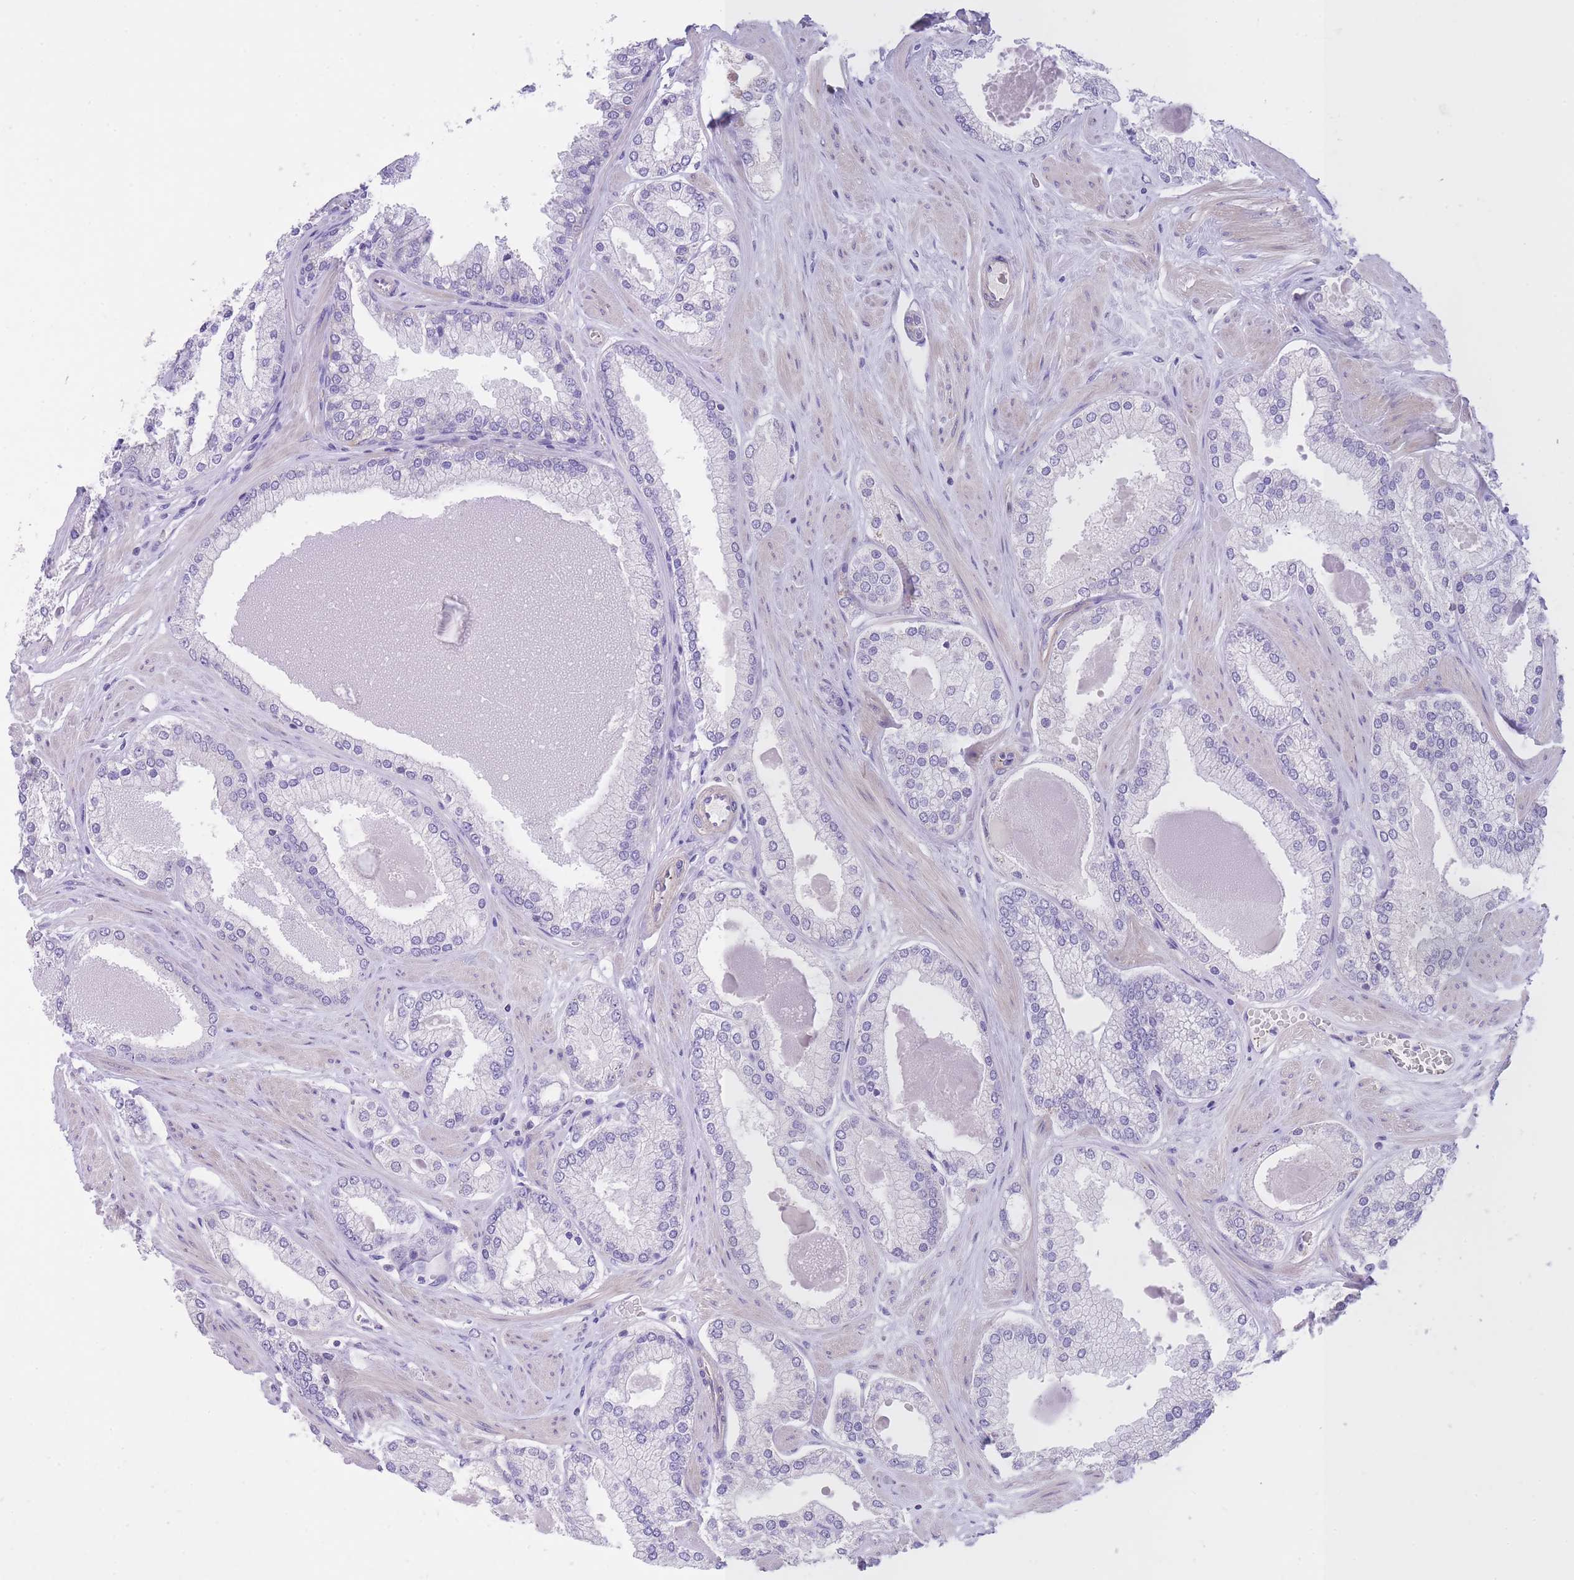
{"staining": {"intensity": "negative", "quantity": "none", "location": "none"}, "tissue": "prostate cancer", "cell_type": "Tumor cells", "image_type": "cancer", "snomed": [{"axis": "morphology", "description": "Adenocarcinoma, Low grade"}, {"axis": "topography", "description": "Prostate"}], "caption": "IHC histopathology image of human low-grade adenocarcinoma (prostate) stained for a protein (brown), which reveals no staining in tumor cells.", "gene": "LDB3", "patient": {"sex": "male", "age": 42}}